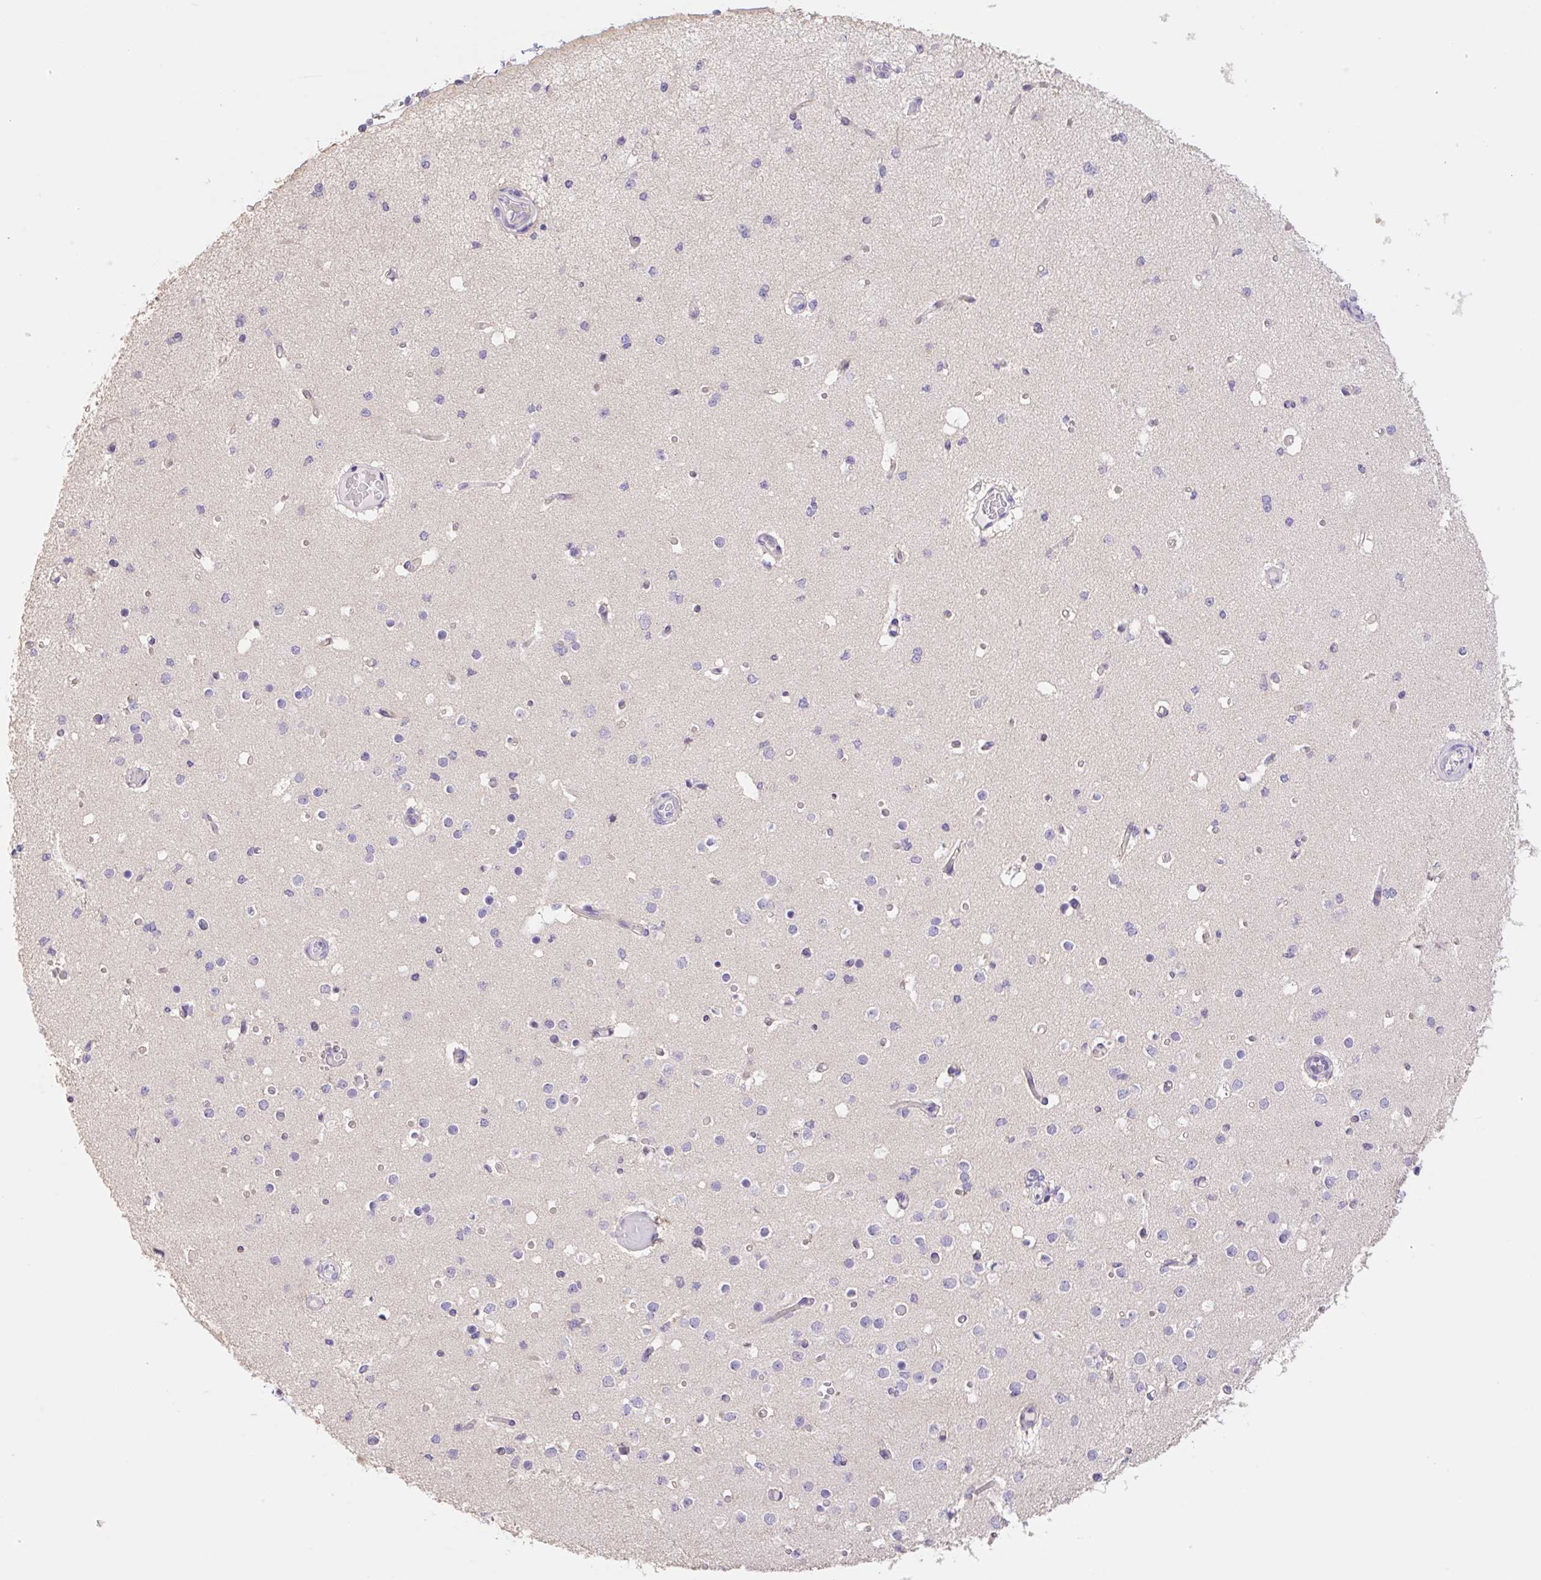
{"staining": {"intensity": "negative", "quantity": "none", "location": "none"}, "tissue": "cerebral cortex", "cell_type": "Endothelial cells", "image_type": "normal", "snomed": [{"axis": "morphology", "description": "Normal tissue, NOS"}, {"axis": "morphology", "description": "Inflammation, NOS"}, {"axis": "topography", "description": "Cerebral cortex"}], "caption": "This is a micrograph of immunohistochemistry (IHC) staining of benign cerebral cortex, which shows no positivity in endothelial cells. (Brightfield microscopy of DAB IHC at high magnification).", "gene": "COPZ2", "patient": {"sex": "male", "age": 6}}